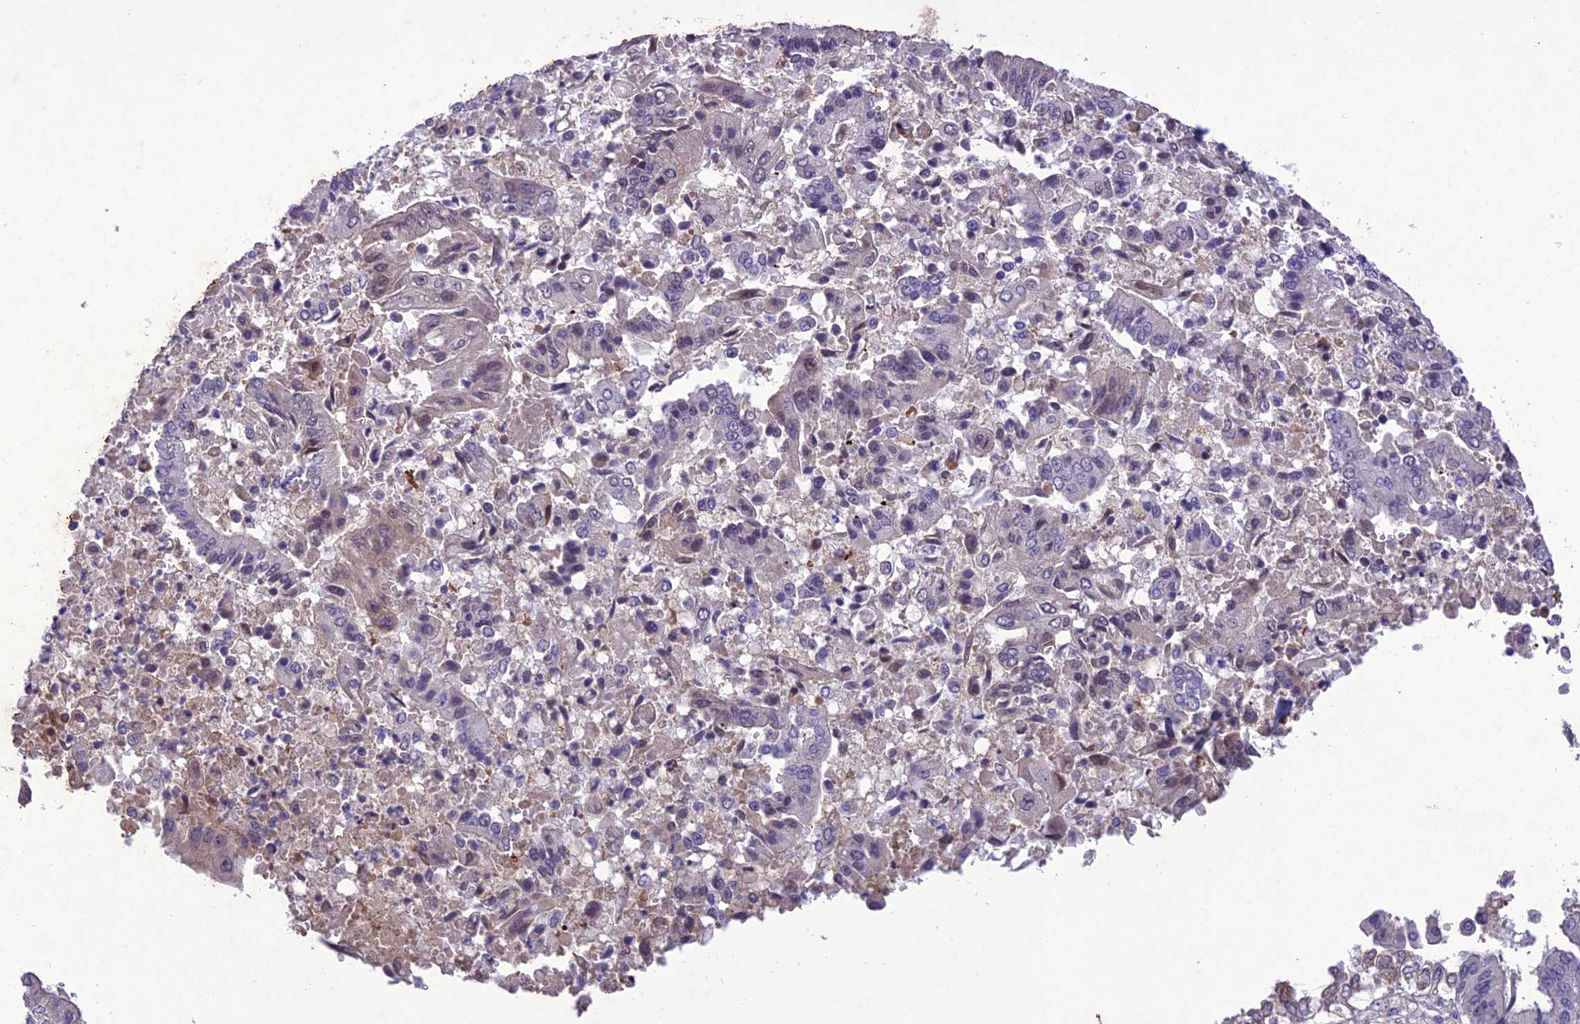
{"staining": {"intensity": "negative", "quantity": "none", "location": "none"}, "tissue": "pancreatic cancer", "cell_type": "Tumor cells", "image_type": "cancer", "snomed": [{"axis": "morphology", "description": "Adenocarcinoma, NOS"}, {"axis": "topography", "description": "Pancreas"}], "caption": "IHC of pancreatic cancer exhibits no staining in tumor cells.", "gene": "ANKRD52", "patient": {"sex": "female", "age": 77}}